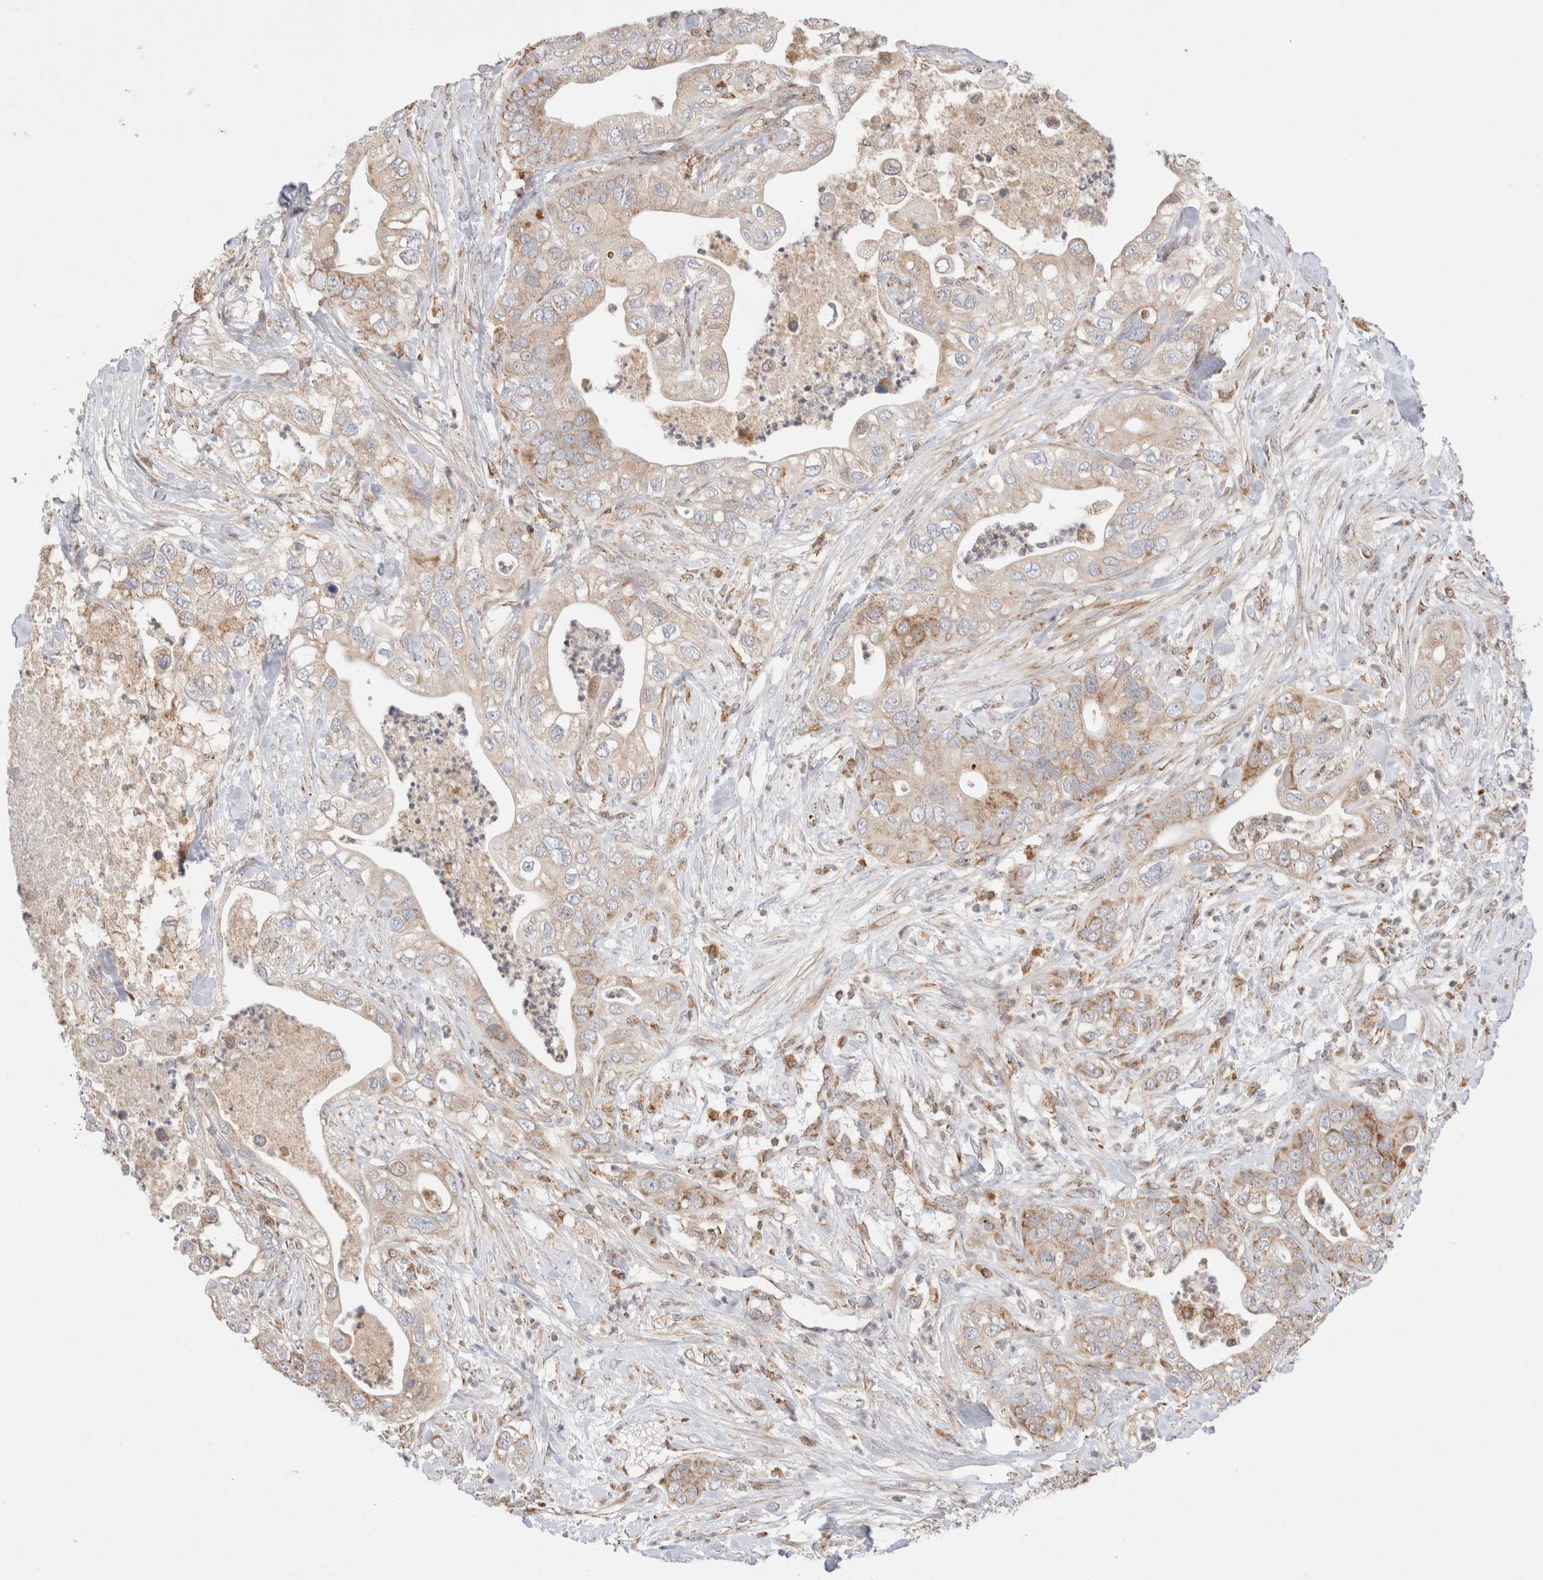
{"staining": {"intensity": "weak", "quantity": "<25%", "location": "cytoplasmic/membranous"}, "tissue": "pancreatic cancer", "cell_type": "Tumor cells", "image_type": "cancer", "snomed": [{"axis": "morphology", "description": "Adenocarcinoma, NOS"}, {"axis": "topography", "description": "Pancreas"}], "caption": "Tumor cells are negative for protein expression in human pancreatic cancer (adenocarcinoma).", "gene": "TMPPE", "patient": {"sex": "female", "age": 78}}